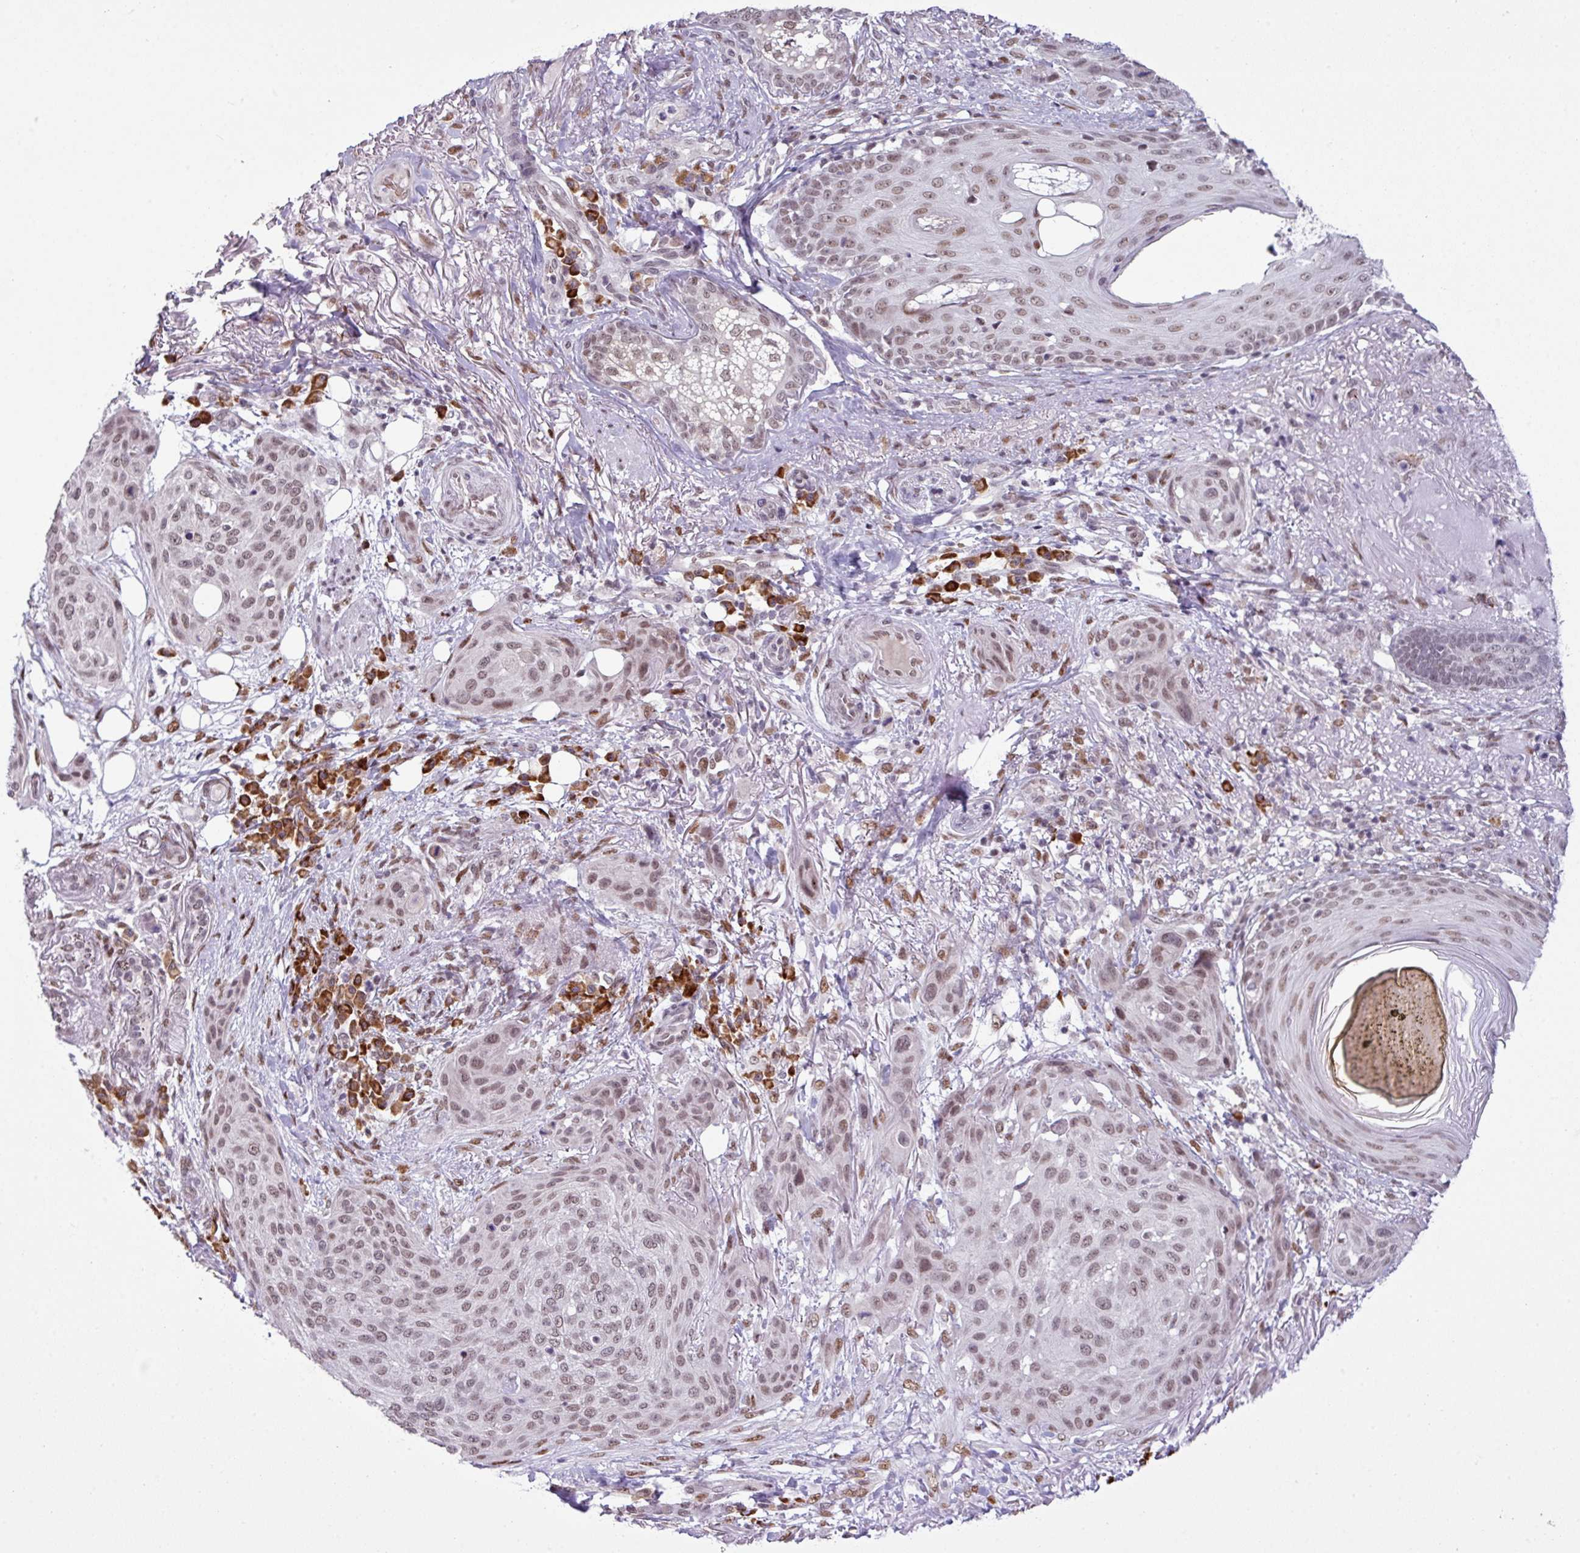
{"staining": {"intensity": "moderate", "quantity": ">75%", "location": "nuclear"}, "tissue": "skin cancer", "cell_type": "Tumor cells", "image_type": "cancer", "snomed": [{"axis": "morphology", "description": "Squamous cell carcinoma, NOS"}, {"axis": "topography", "description": "Skin"}], "caption": "About >75% of tumor cells in skin cancer (squamous cell carcinoma) display moderate nuclear protein positivity as visualized by brown immunohistochemical staining.", "gene": "PRDM5", "patient": {"sex": "female", "age": 87}}